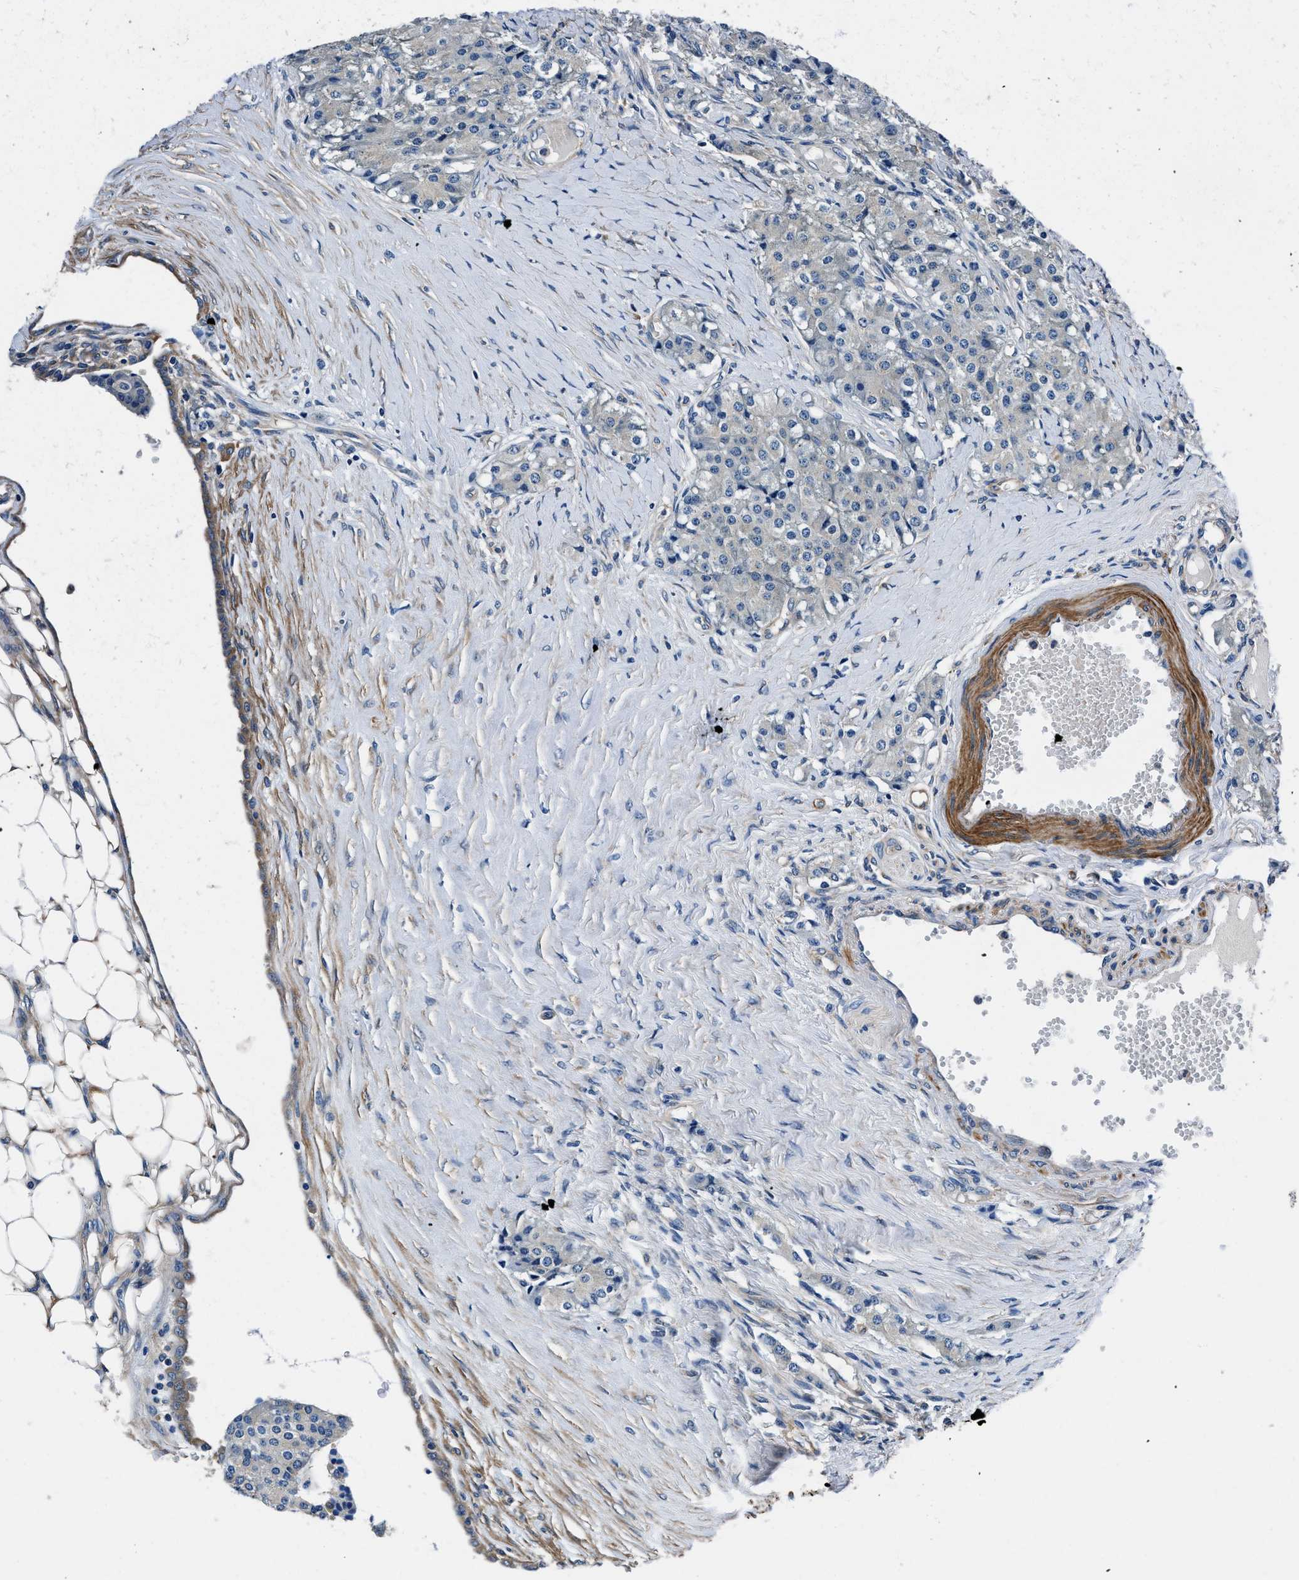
{"staining": {"intensity": "negative", "quantity": "none", "location": "none"}, "tissue": "carcinoid", "cell_type": "Tumor cells", "image_type": "cancer", "snomed": [{"axis": "morphology", "description": "Carcinoid, malignant, NOS"}, {"axis": "topography", "description": "Colon"}], "caption": "IHC photomicrograph of neoplastic tissue: carcinoid stained with DAB (3,3'-diaminobenzidine) exhibits no significant protein positivity in tumor cells.", "gene": "NEU1", "patient": {"sex": "female", "age": 52}}